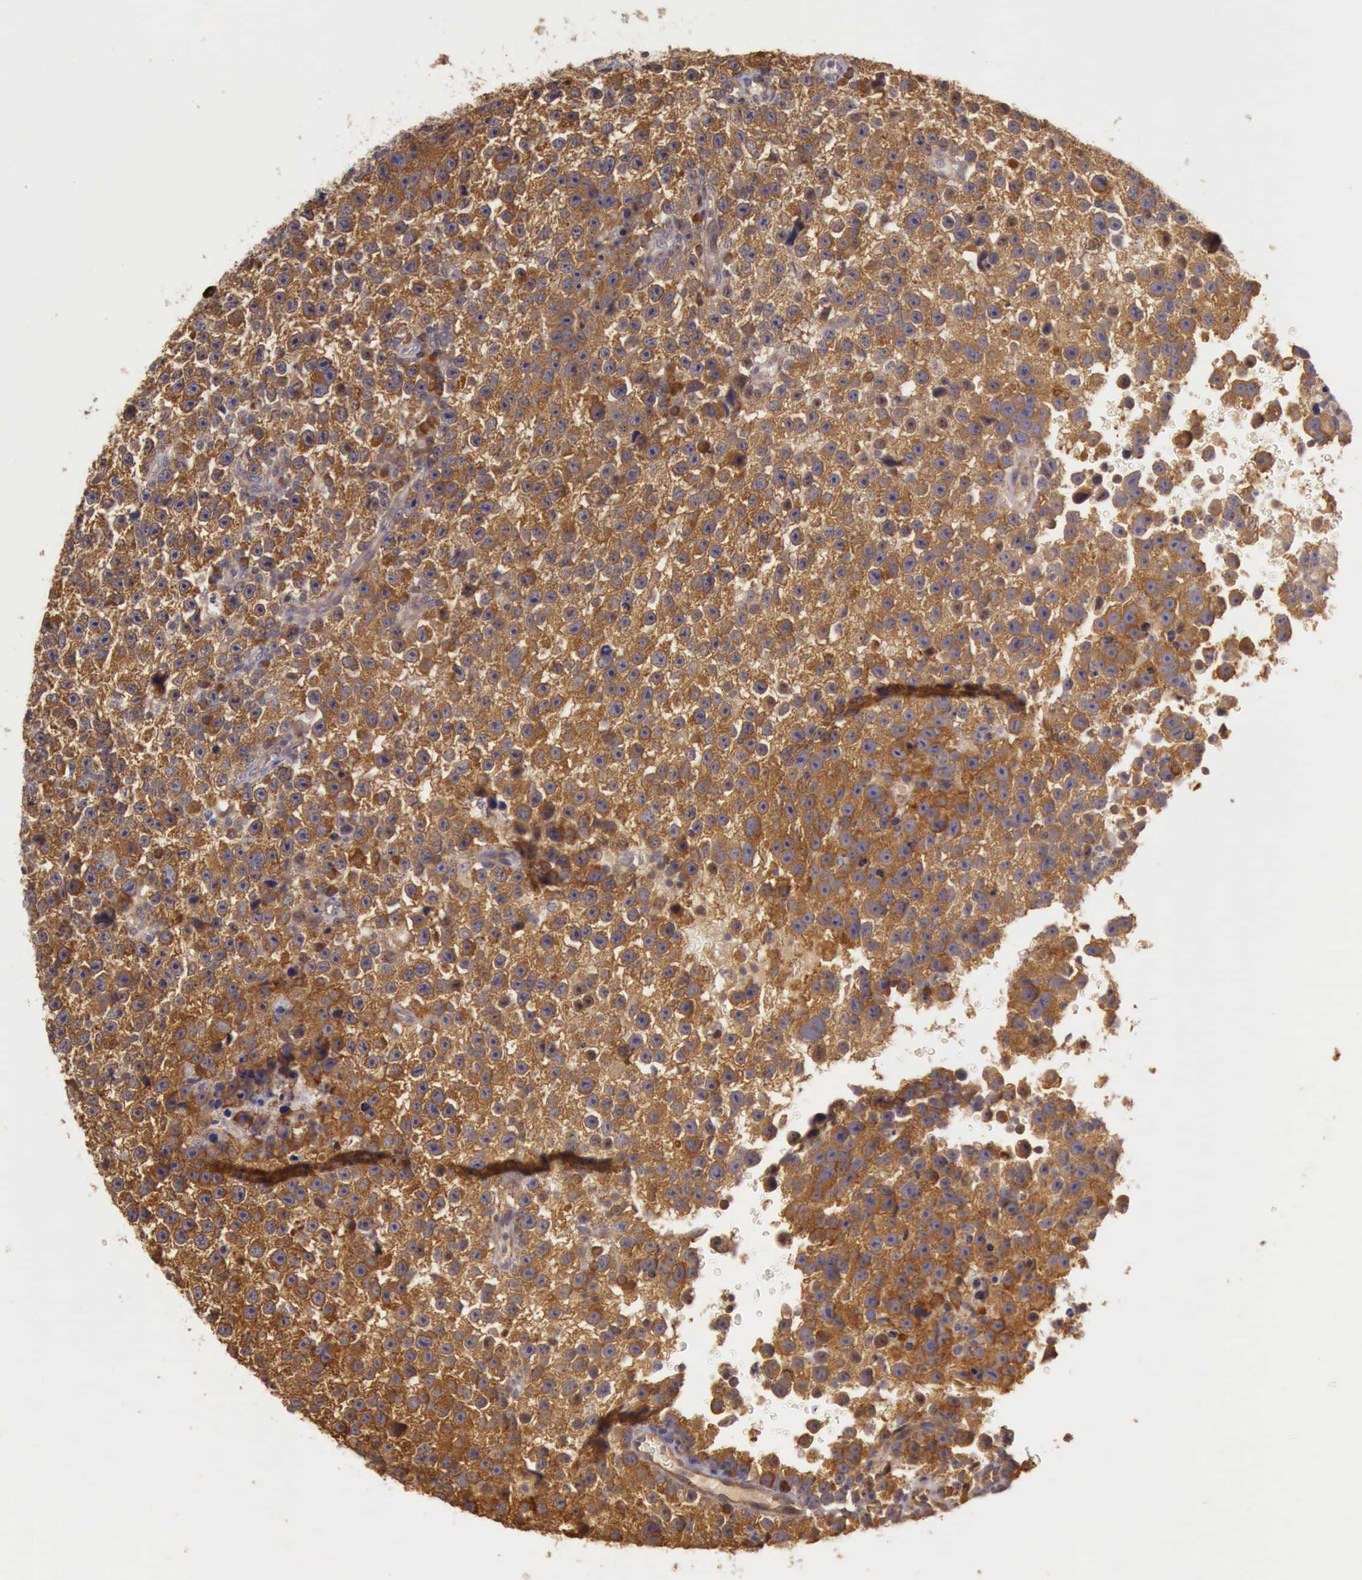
{"staining": {"intensity": "strong", "quantity": ">75%", "location": "cytoplasmic/membranous"}, "tissue": "testis cancer", "cell_type": "Tumor cells", "image_type": "cancer", "snomed": [{"axis": "morphology", "description": "Seminoma, NOS"}, {"axis": "topography", "description": "Testis"}], "caption": "High-power microscopy captured an immunohistochemistry image of testis cancer, revealing strong cytoplasmic/membranous positivity in about >75% of tumor cells.", "gene": "EIF5", "patient": {"sex": "male", "age": 33}}